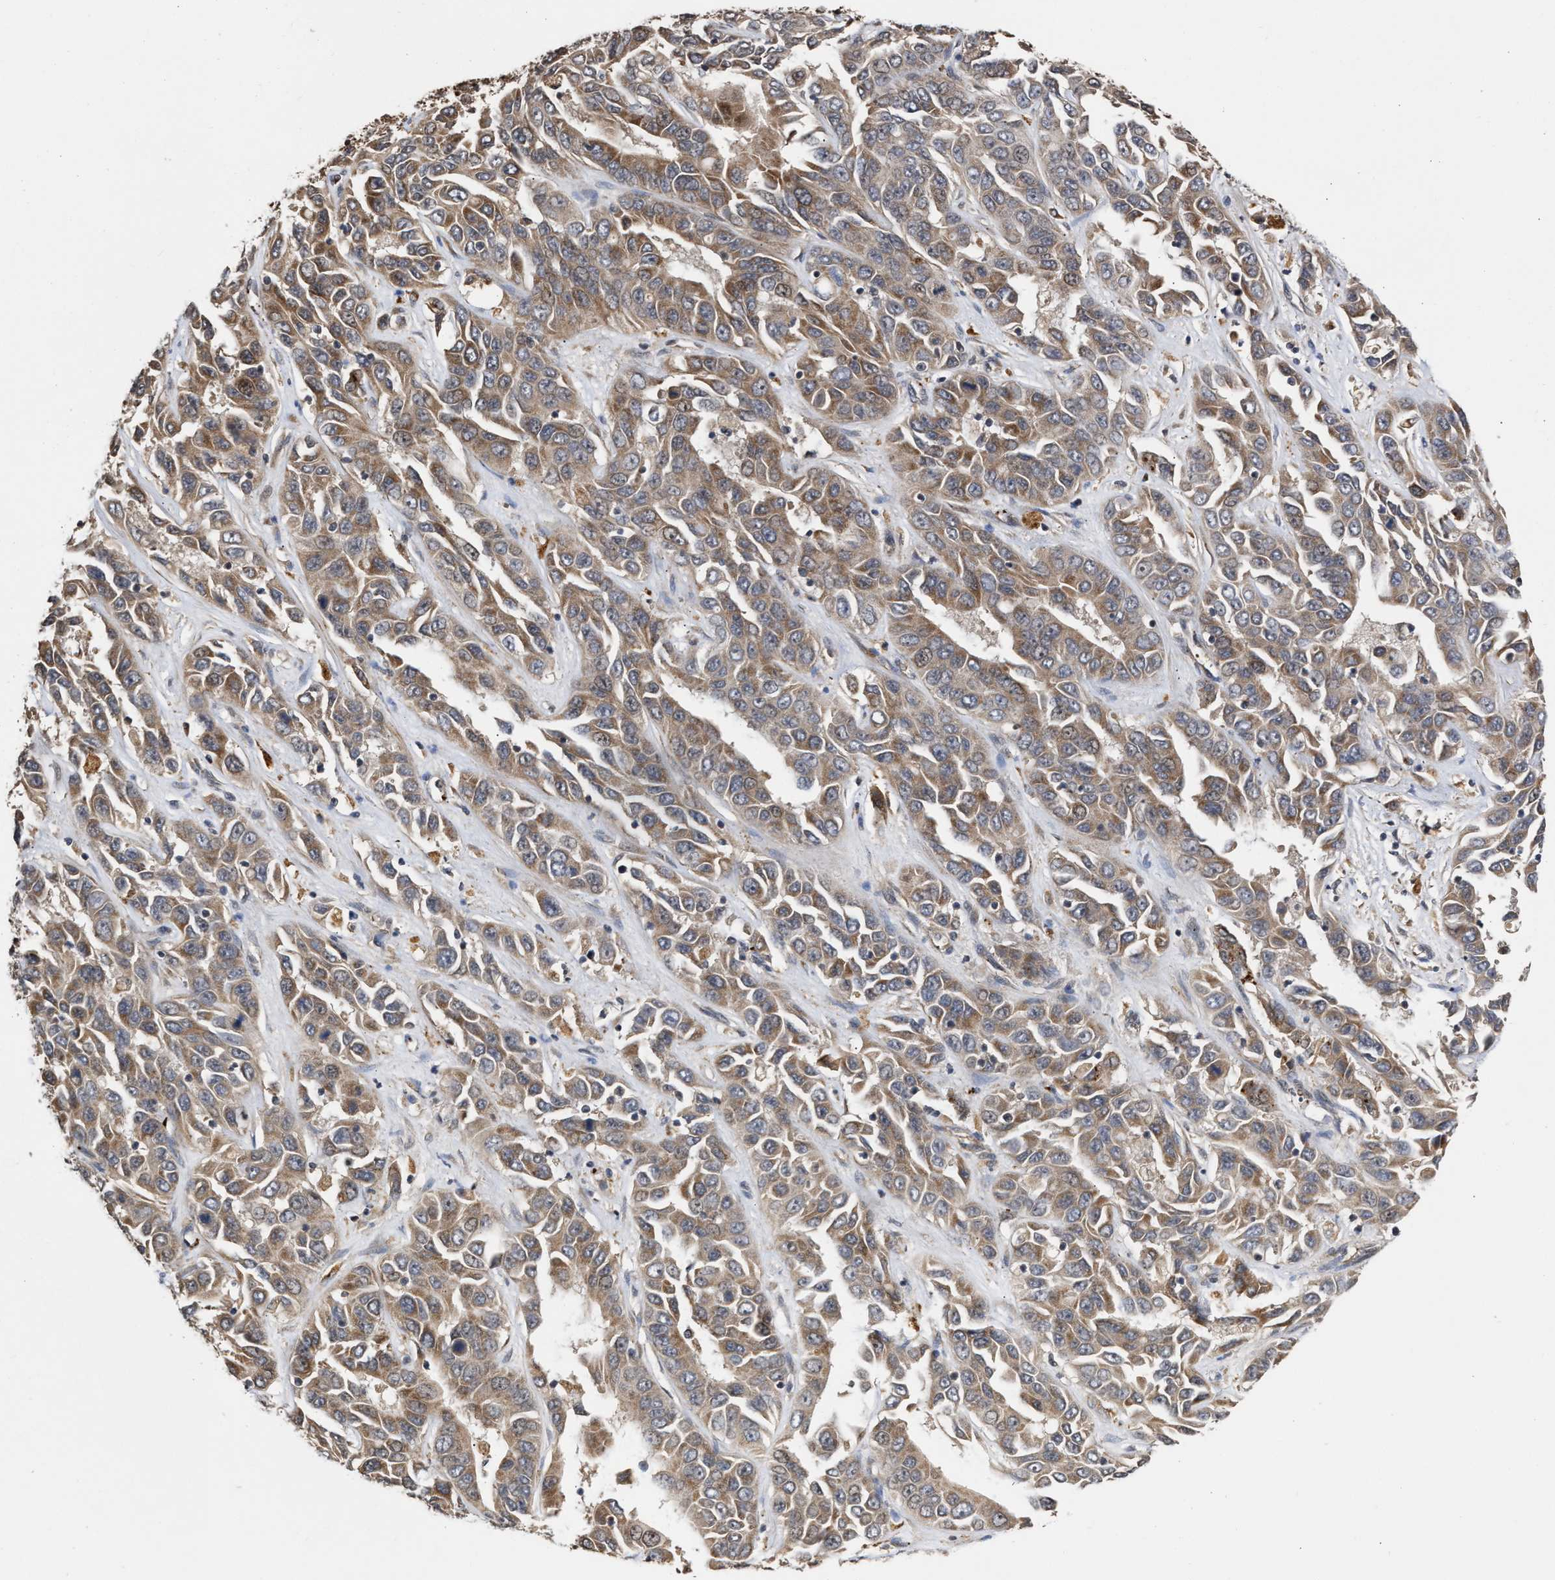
{"staining": {"intensity": "moderate", "quantity": ">75%", "location": "cytoplasmic/membranous"}, "tissue": "liver cancer", "cell_type": "Tumor cells", "image_type": "cancer", "snomed": [{"axis": "morphology", "description": "Cholangiocarcinoma"}, {"axis": "topography", "description": "Liver"}], "caption": "Liver cancer (cholangiocarcinoma) tissue shows moderate cytoplasmic/membranous staining in about >75% of tumor cells", "gene": "SAR1A", "patient": {"sex": "female", "age": 52}}